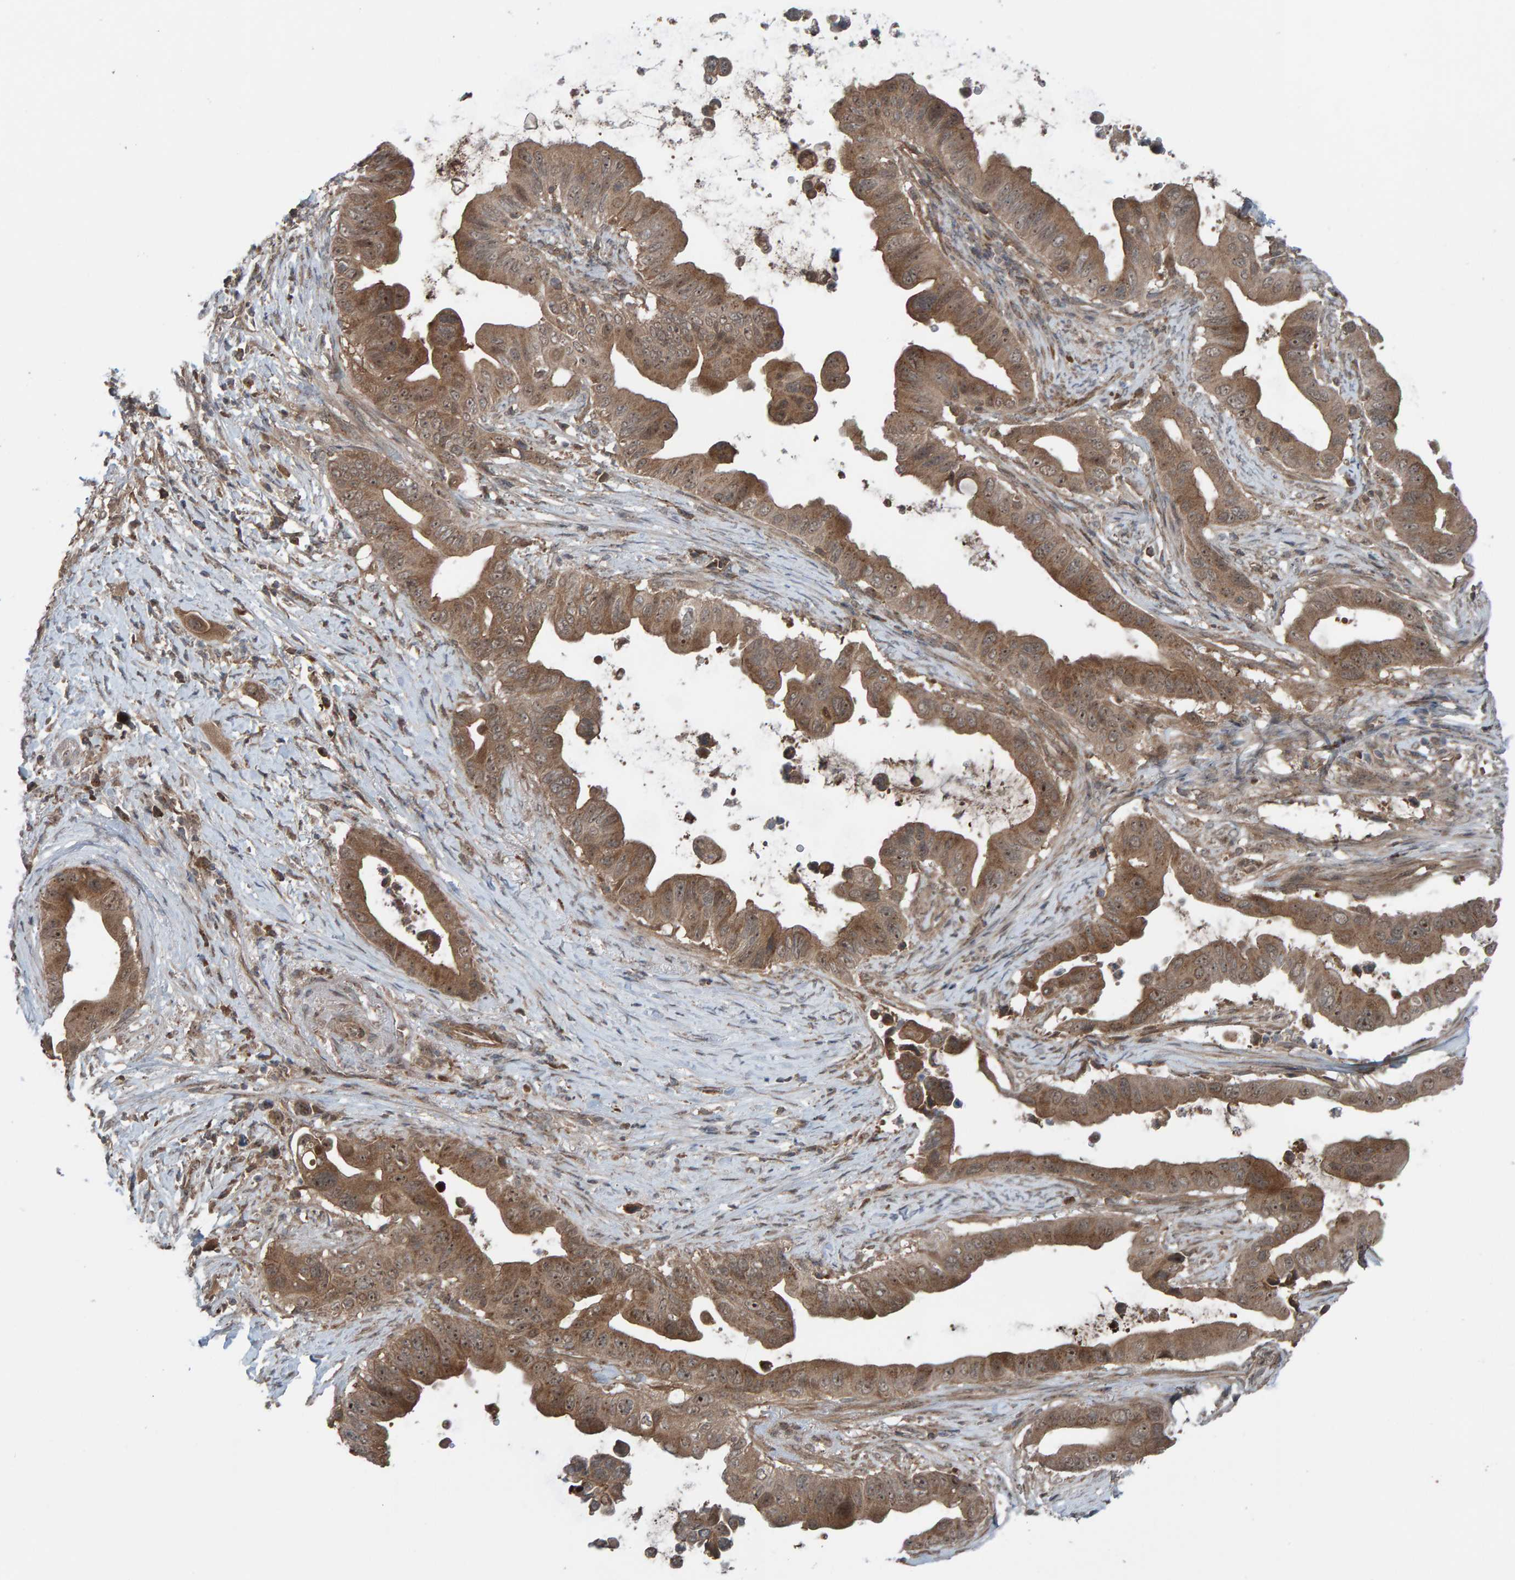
{"staining": {"intensity": "moderate", "quantity": ">75%", "location": "cytoplasmic/membranous"}, "tissue": "pancreatic cancer", "cell_type": "Tumor cells", "image_type": "cancer", "snomed": [{"axis": "morphology", "description": "Adenocarcinoma, NOS"}, {"axis": "topography", "description": "Pancreas"}], "caption": "Human adenocarcinoma (pancreatic) stained with a brown dye exhibits moderate cytoplasmic/membranous positive positivity in approximately >75% of tumor cells.", "gene": "CUEDC1", "patient": {"sex": "female", "age": 72}}